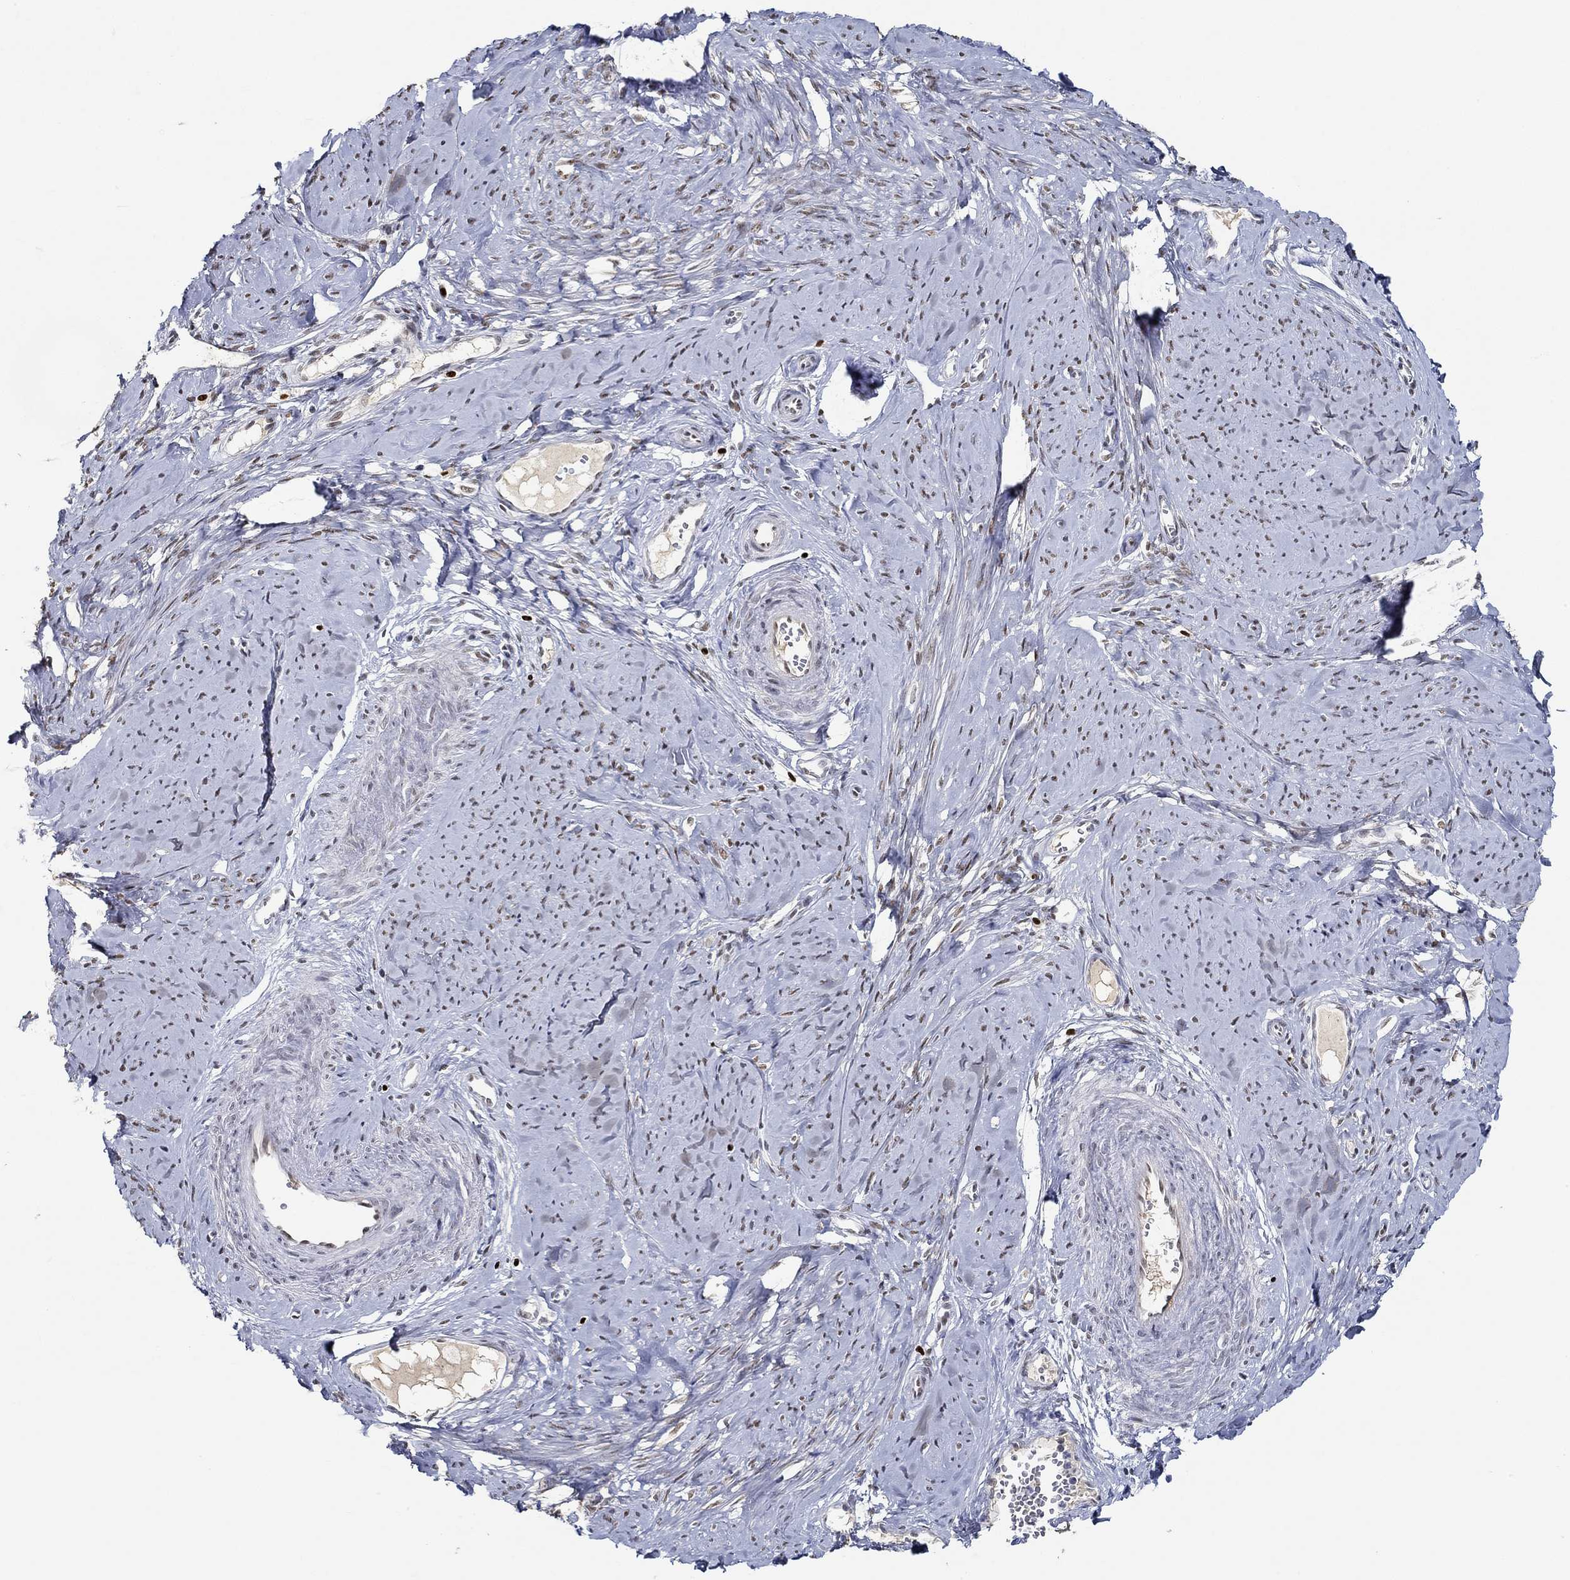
{"staining": {"intensity": "moderate", "quantity": "<25%", "location": "nuclear"}, "tissue": "smooth muscle", "cell_type": "Smooth muscle cells", "image_type": "normal", "snomed": [{"axis": "morphology", "description": "Normal tissue, NOS"}, {"axis": "topography", "description": "Smooth muscle"}], "caption": "A brown stain highlights moderate nuclear expression of a protein in smooth muscle cells of normal human smooth muscle. Immunohistochemistry (ihc) stains the protein in brown and the nuclei are stained blue.", "gene": "GATA2", "patient": {"sex": "female", "age": 48}}